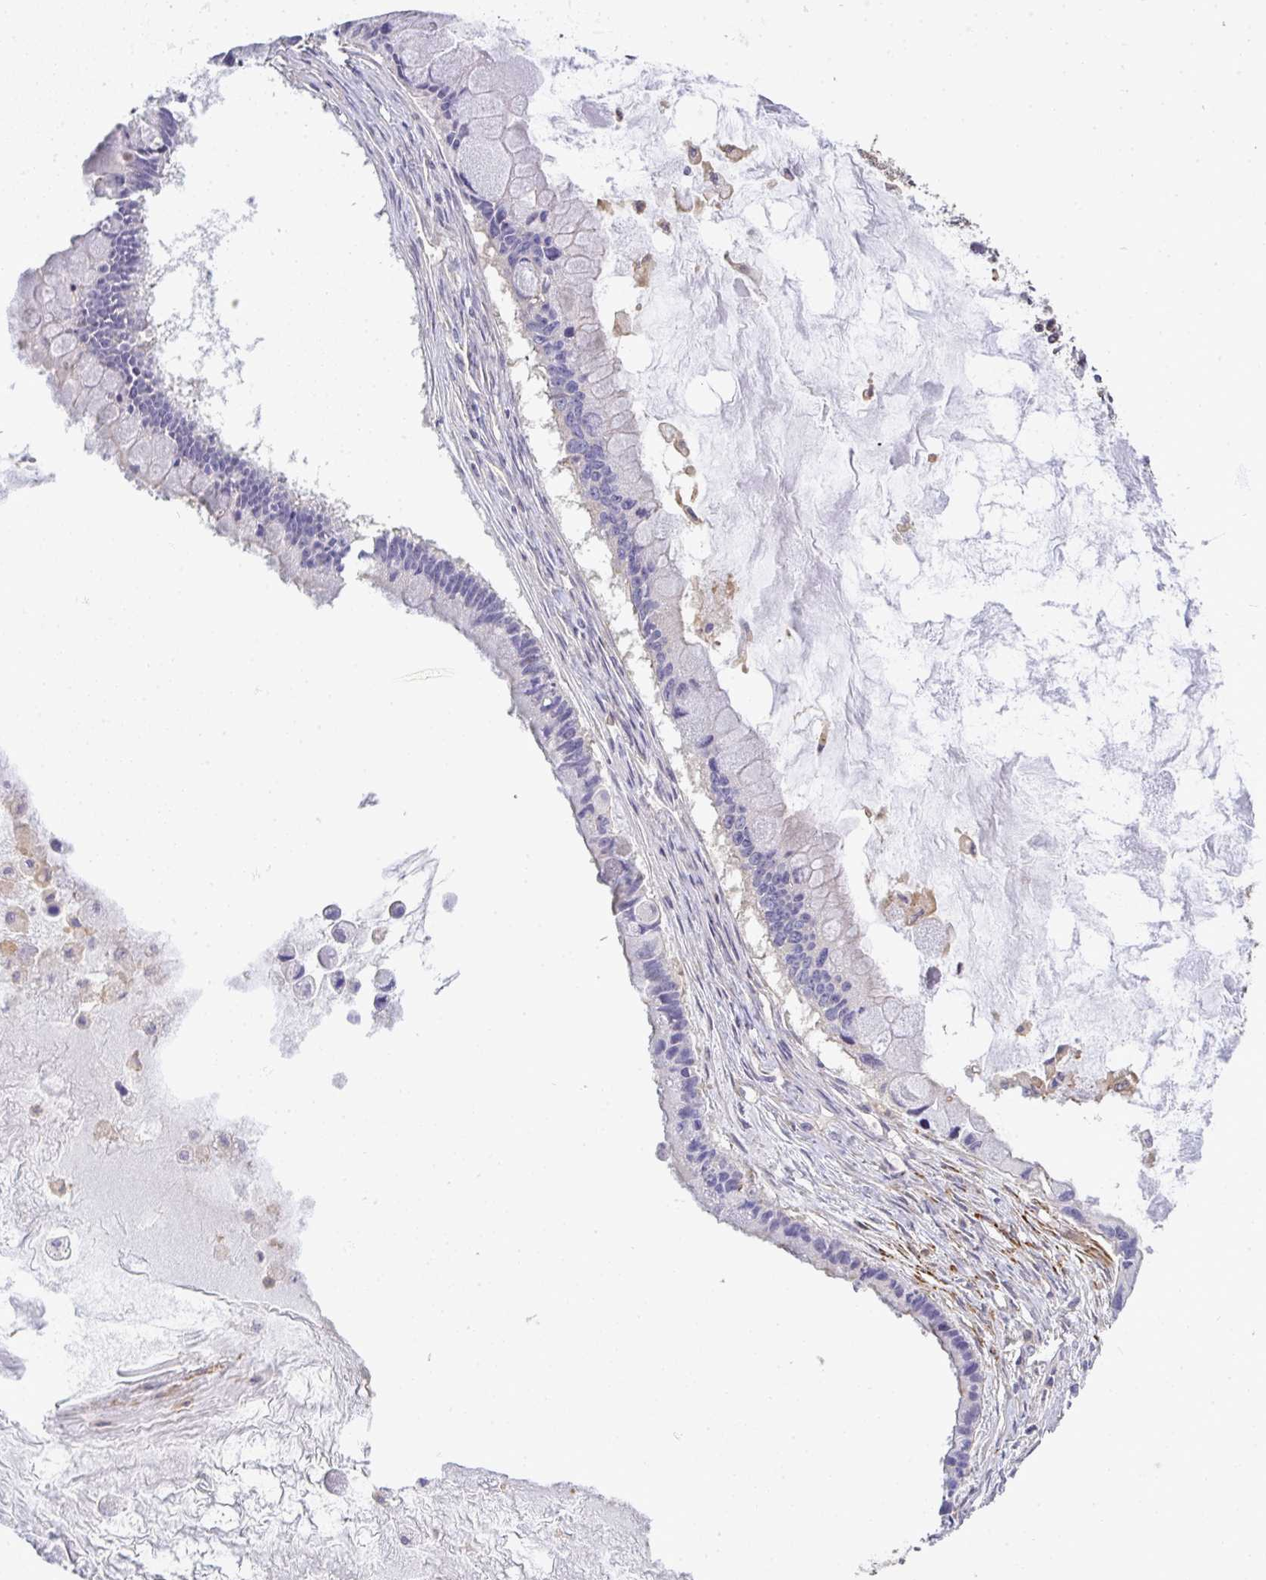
{"staining": {"intensity": "negative", "quantity": "none", "location": "none"}, "tissue": "ovarian cancer", "cell_type": "Tumor cells", "image_type": "cancer", "snomed": [{"axis": "morphology", "description": "Cystadenocarcinoma, mucinous, NOS"}, {"axis": "topography", "description": "Ovary"}], "caption": "IHC photomicrograph of mucinous cystadenocarcinoma (ovarian) stained for a protein (brown), which shows no expression in tumor cells. (Stains: DAB immunohistochemistry with hematoxylin counter stain, Microscopy: brightfield microscopy at high magnification).", "gene": "EEF1AKMT1", "patient": {"sex": "female", "age": 63}}